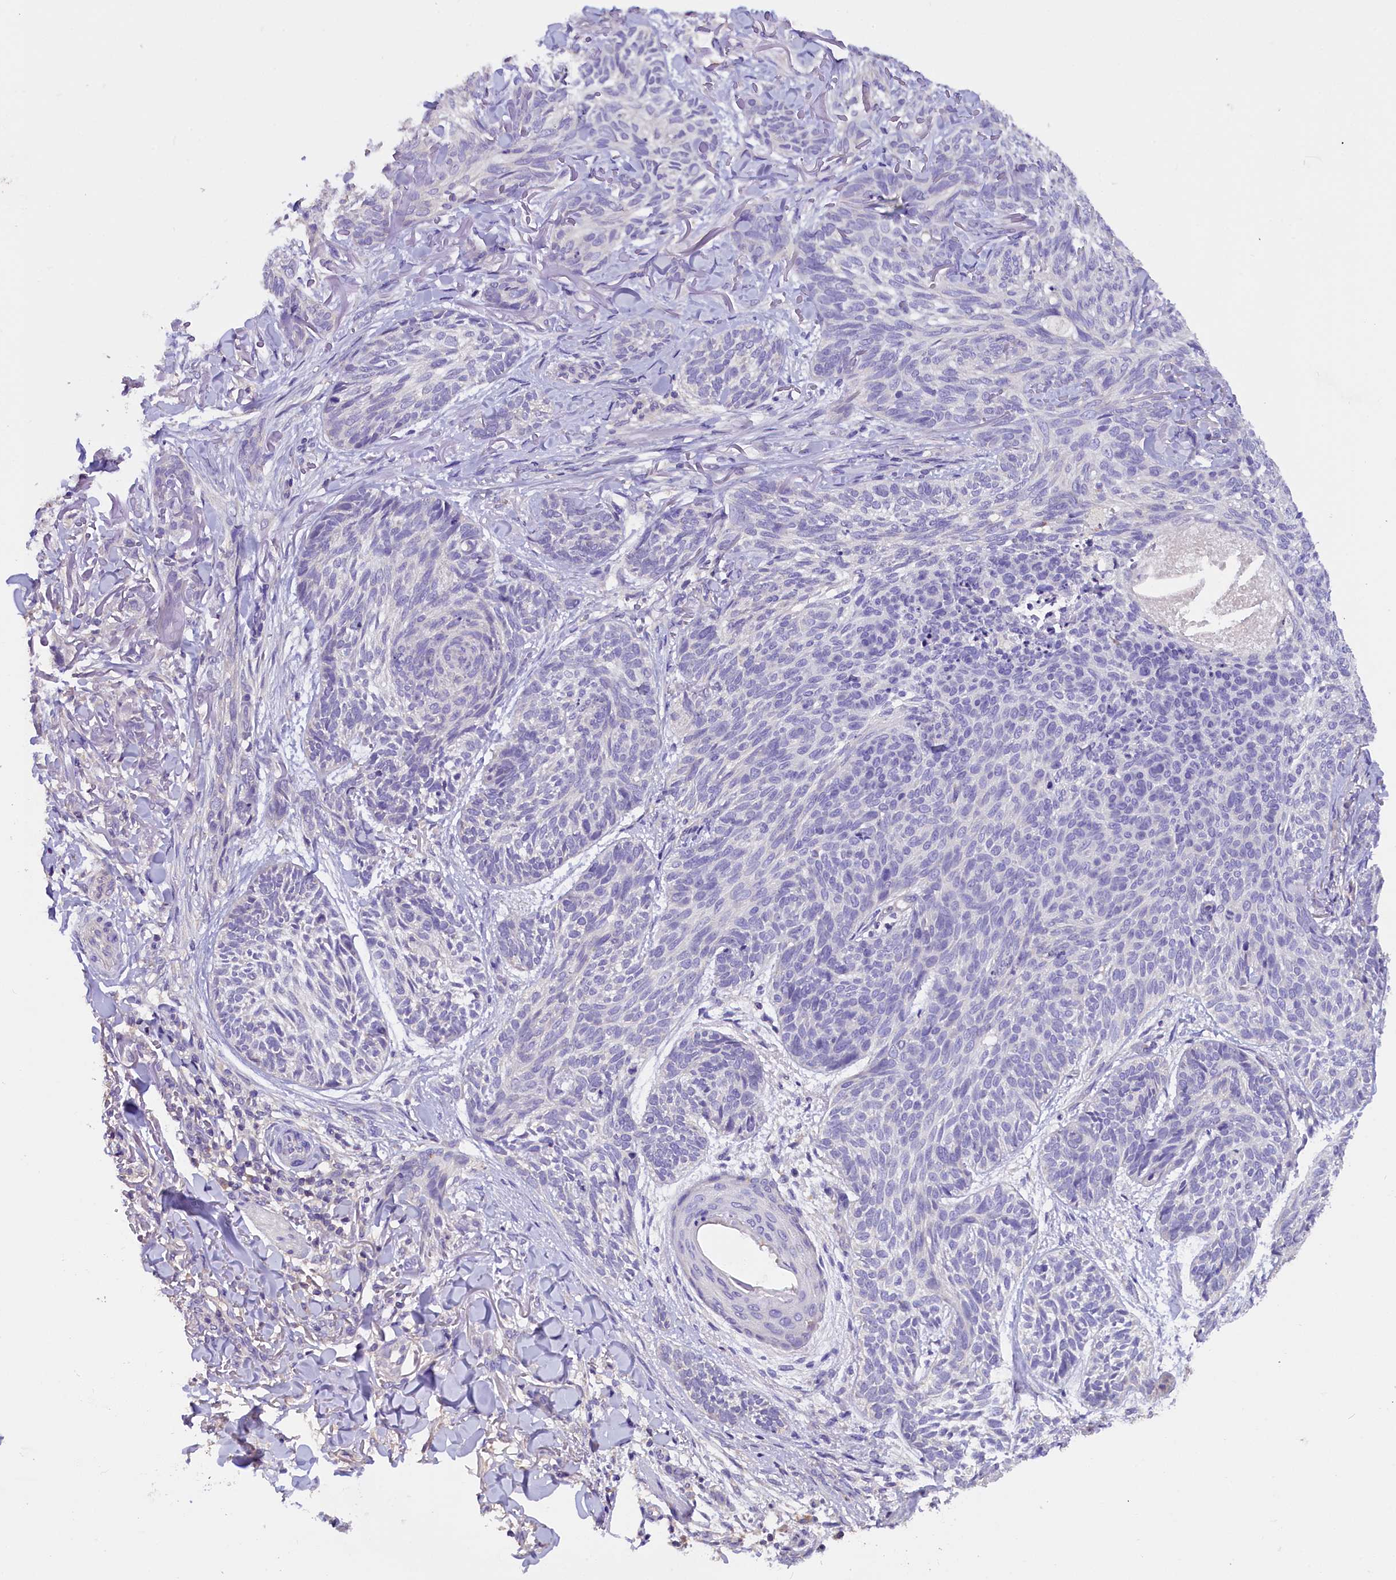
{"staining": {"intensity": "negative", "quantity": "none", "location": "none"}, "tissue": "skin cancer", "cell_type": "Tumor cells", "image_type": "cancer", "snomed": [{"axis": "morphology", "description": "Normal tissue, NOS"}, {"axis": "morphology", "description": "Basal cell carcinoma"}, {"axis": "topography", "description": "Skin"}], "caption": "This is an immunohistochemistry (IHC) histopathology image of human basal cell carcinoma (skin). There is no expression in tumor cells.", "gene": "AP3B2", "patient": {"sex": "male", "age": 66}}